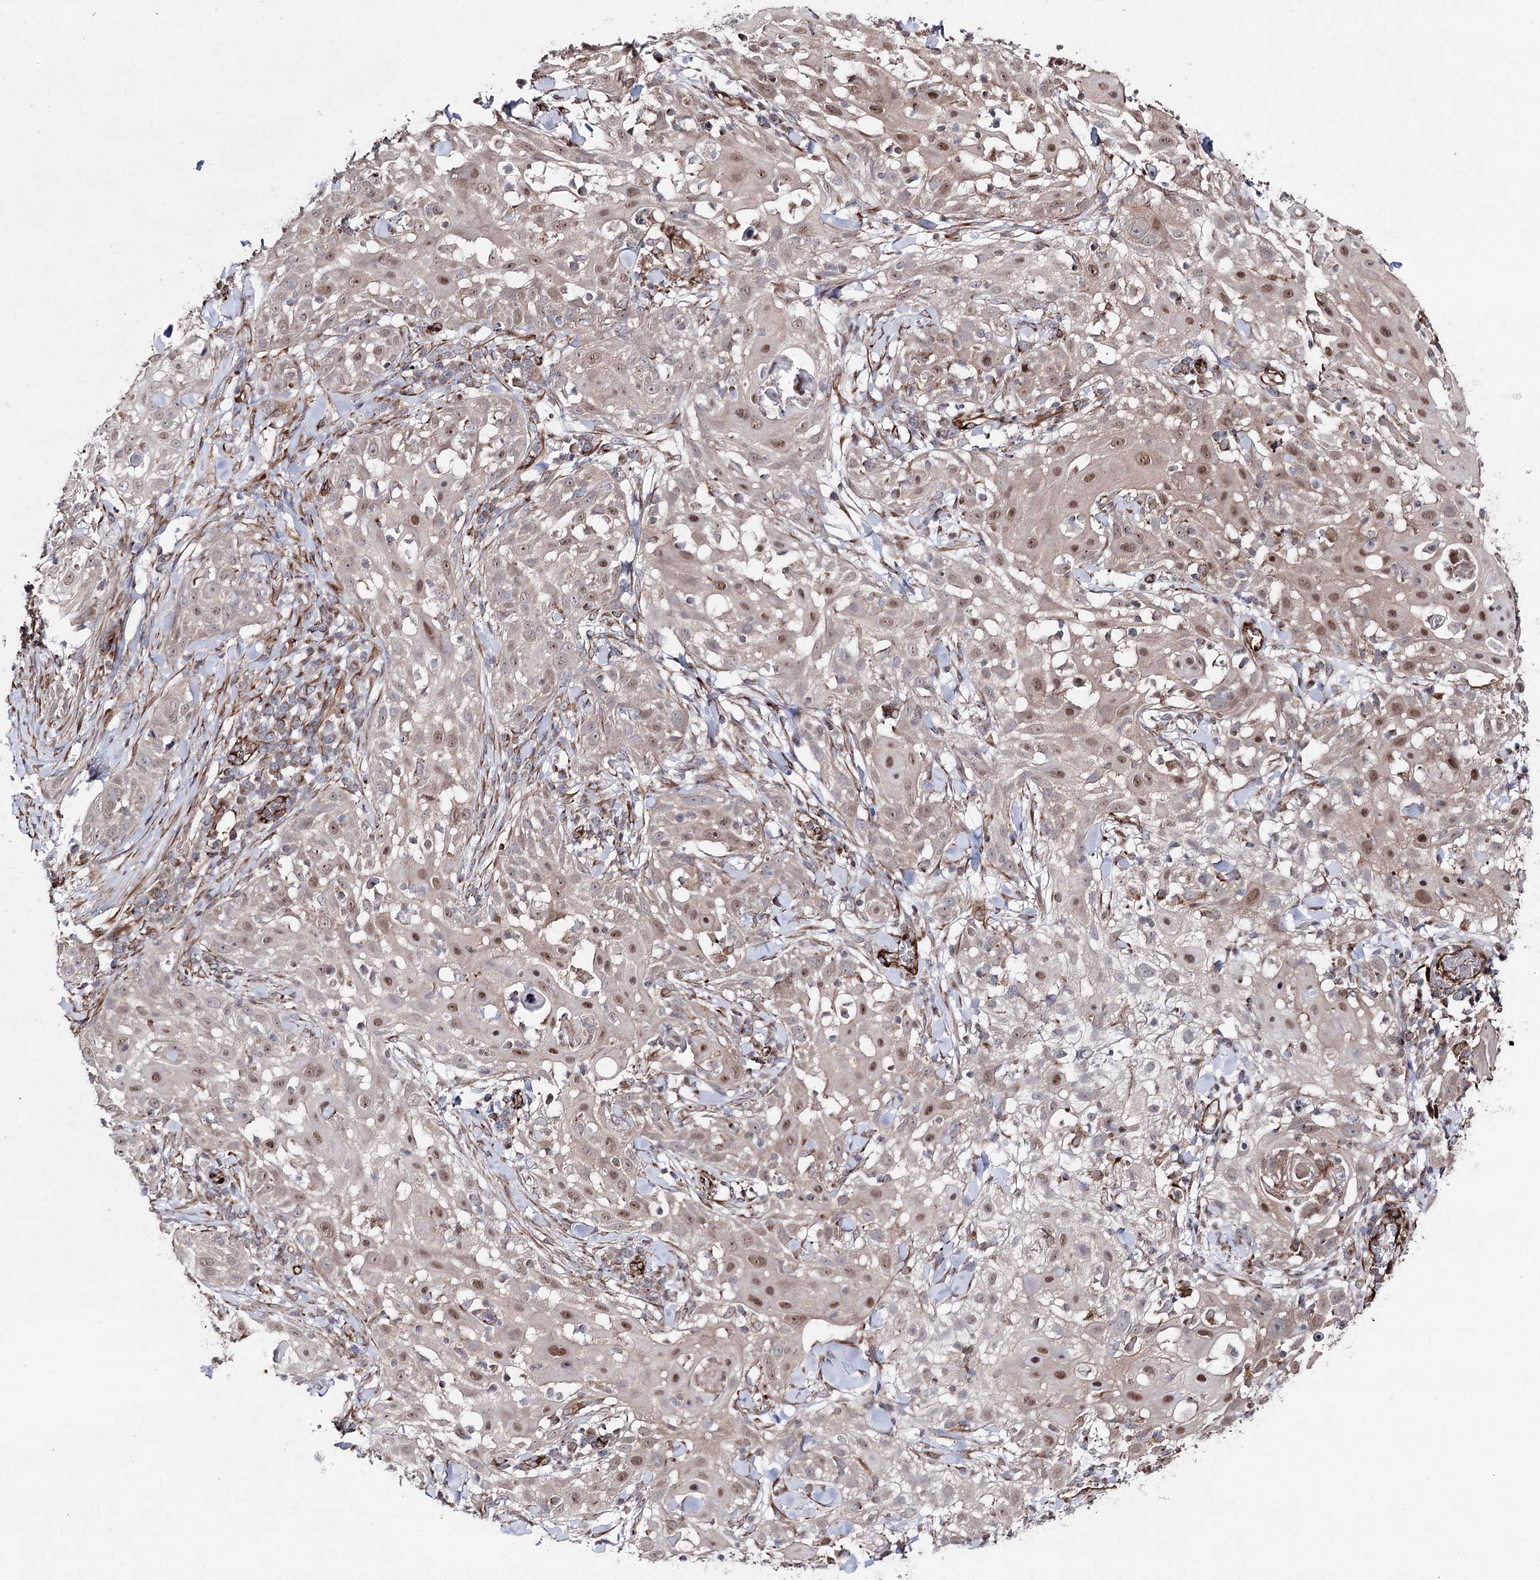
{"staining": {"intensity": "moderate", "quantity": "25%-75%", "location": "nuclear"}, "tissue": "skin cancer", "cell_type": "Tumor cells", "image_type": "cancer", "snomed": [{"axis": "morphology", "description": "Squamous cell carcinoma, NOS"}, {"axis": "topography", "description": "Skin"}], "caption": "Tumor cells exhibit moderate nuclear staining in approximately 25%-75% of cells in skin squamous cell carcinoma.", "gene": "MIB1", "patient": {"sex": "female", "age": 44}}